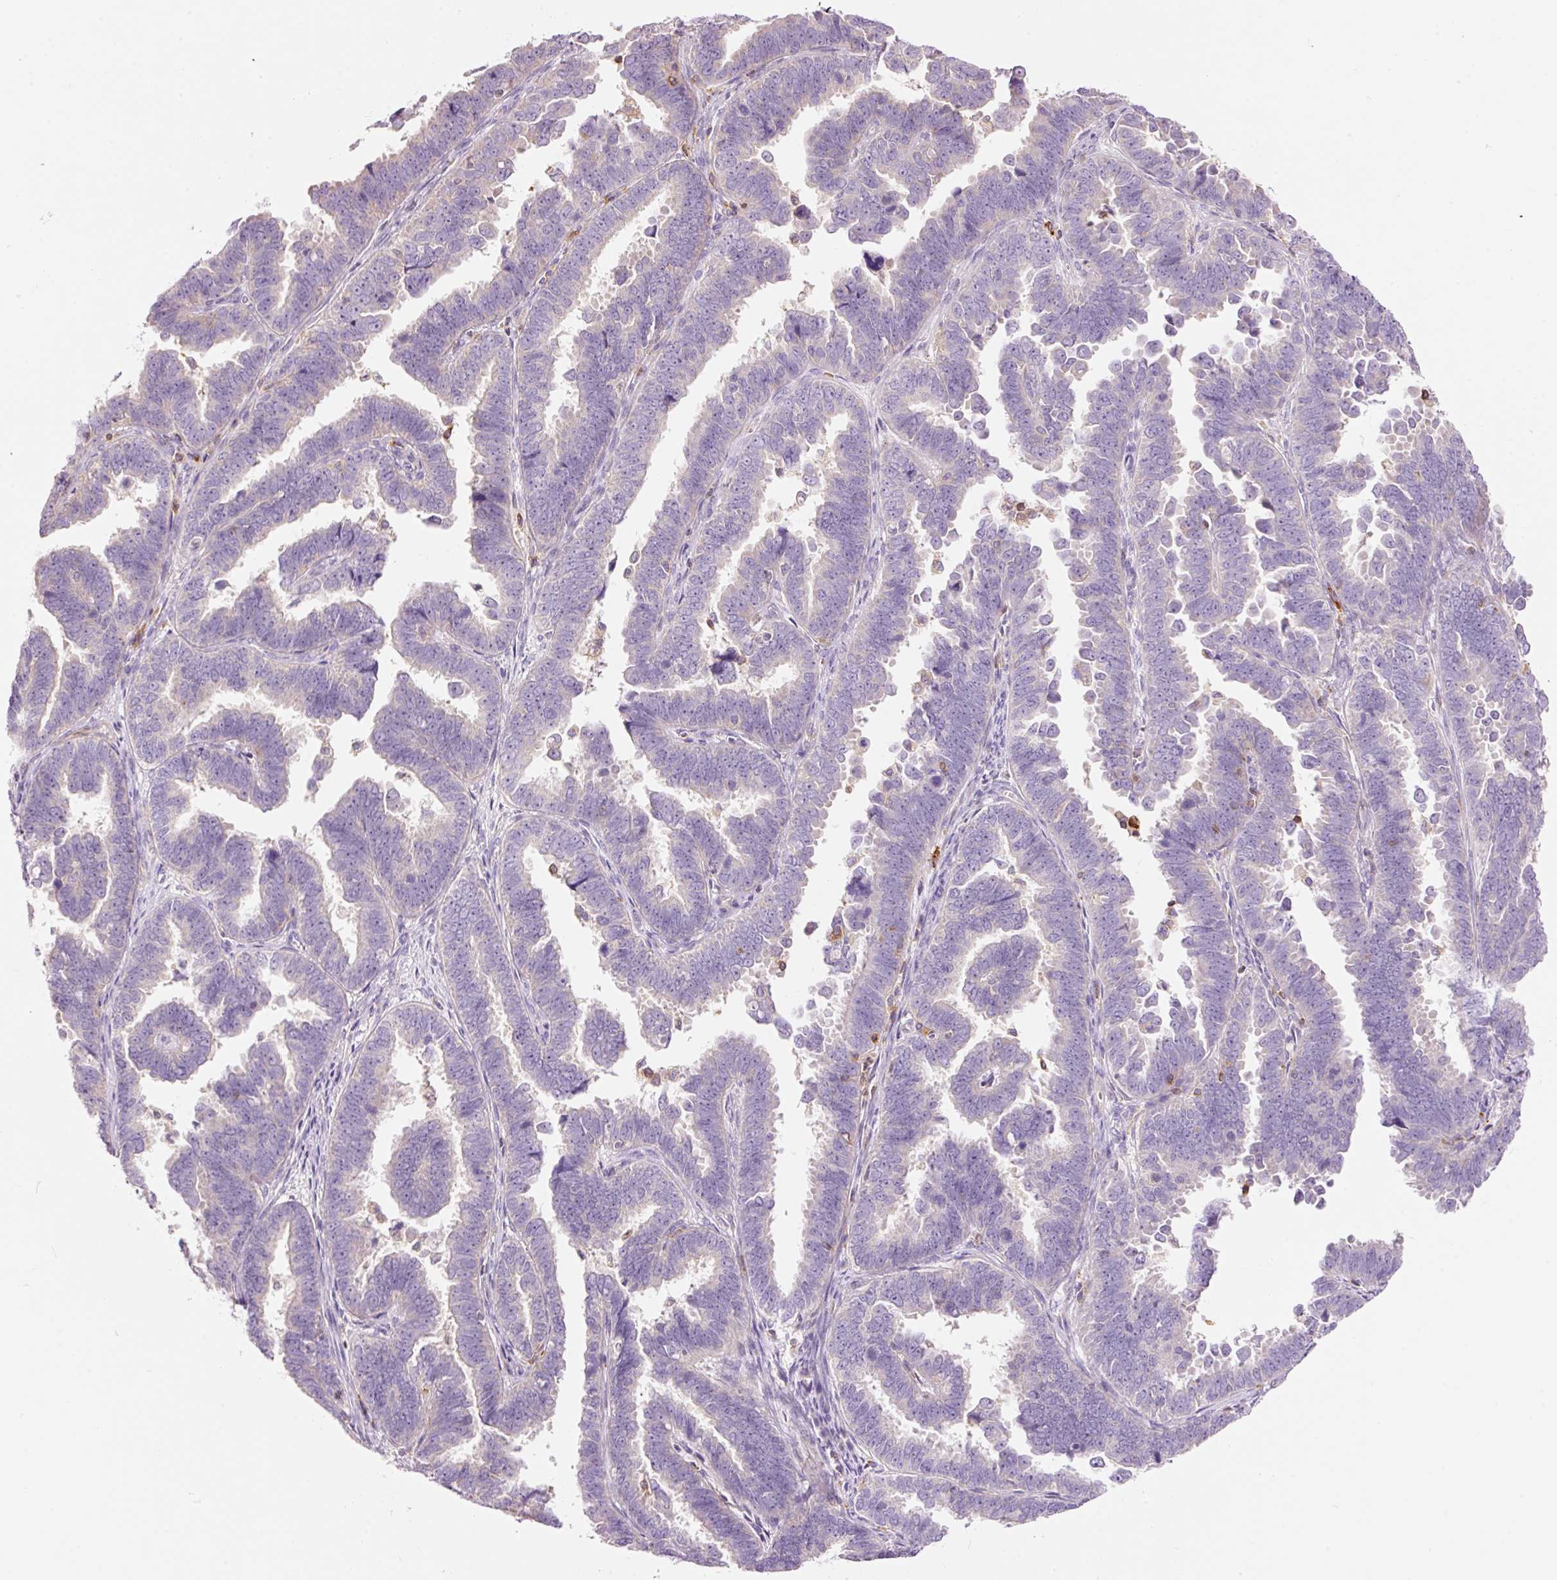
{"staining": {"intensity": "negative", "quantity": "none", "location": "none"}, "tissue": "endometrial cancer", "cell_type": "Tumor cells", "image_type": "cancer", "snomed": [{"axis": "morphology", "description": "Adenocarcinoma, NOS"}, {"axis": "topography", "description": "Endometrium"}], "caption": "Protein analysis of adenocarcinoma (endometrial) displays no significant staining in tumor cells. (Stains: DAB (3,3'-diaminobenzidine) IHC with hematoxylin counter stain, Microscopy: brightfield microscopy at high magnification).", "gene": "DOK6", "patient": {"sex": "female", "age": 75}}